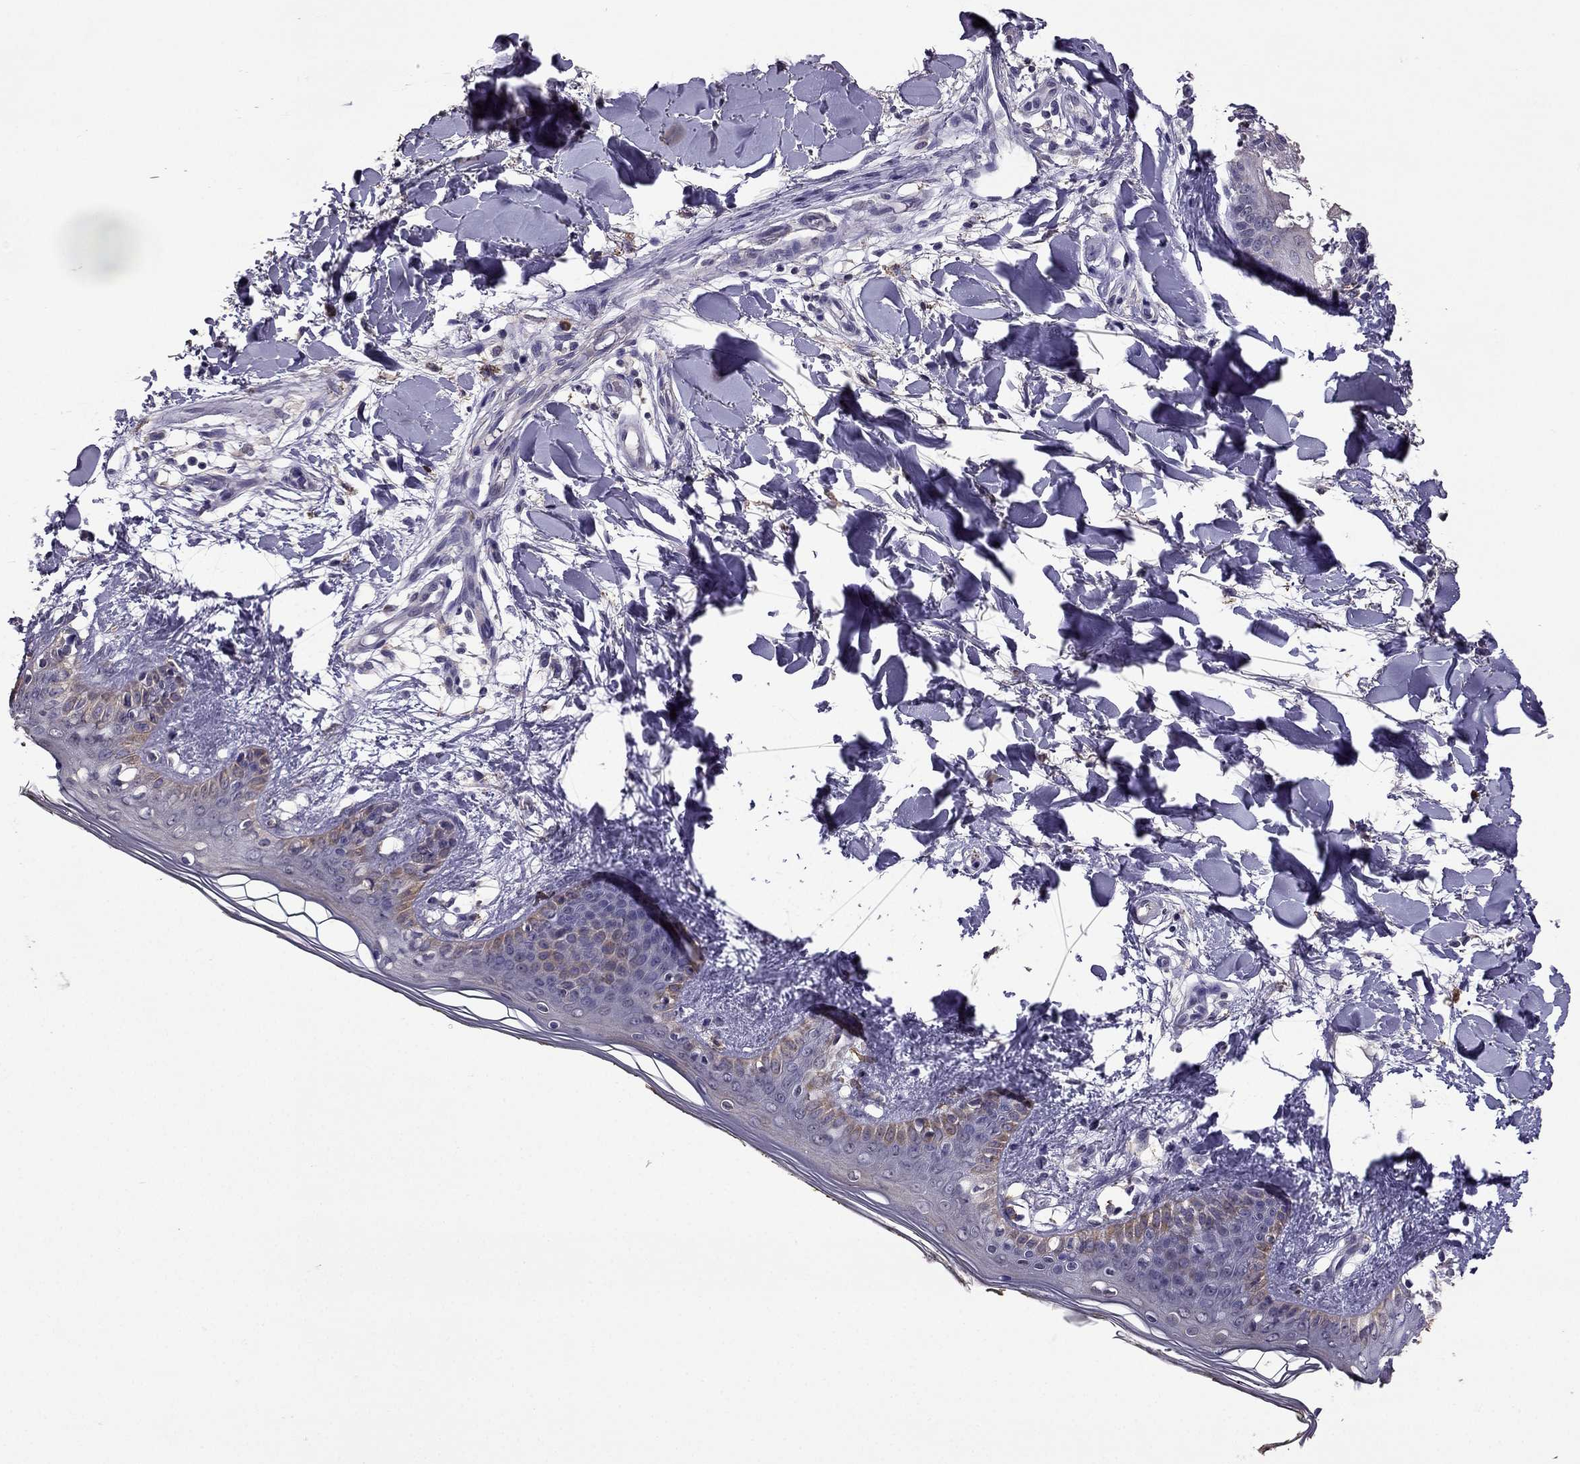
{"staining": {"intensity": "negative", "quantity": "none", "location": "none"}, "tissue": "skin", "cell_type": "Fibroblasts", "image_type": "normal", "snomed": [{"axis": "morphology", "description": "Normal tissue, NOS"}, {"axis": "topography", "description": "Skin"}], "caption": "Immunohistochemistry (IHC) of normal skin reveals no expression in fibroblasts. Brightfield microscopy of immunohistochemistry stained with DAB (3,3'-diaminobenzidine) (brown) and hematoxylin (blue), captured at high magnification.", "gene": "CDH9", "patient": {"sex": "female", "age": 34}}